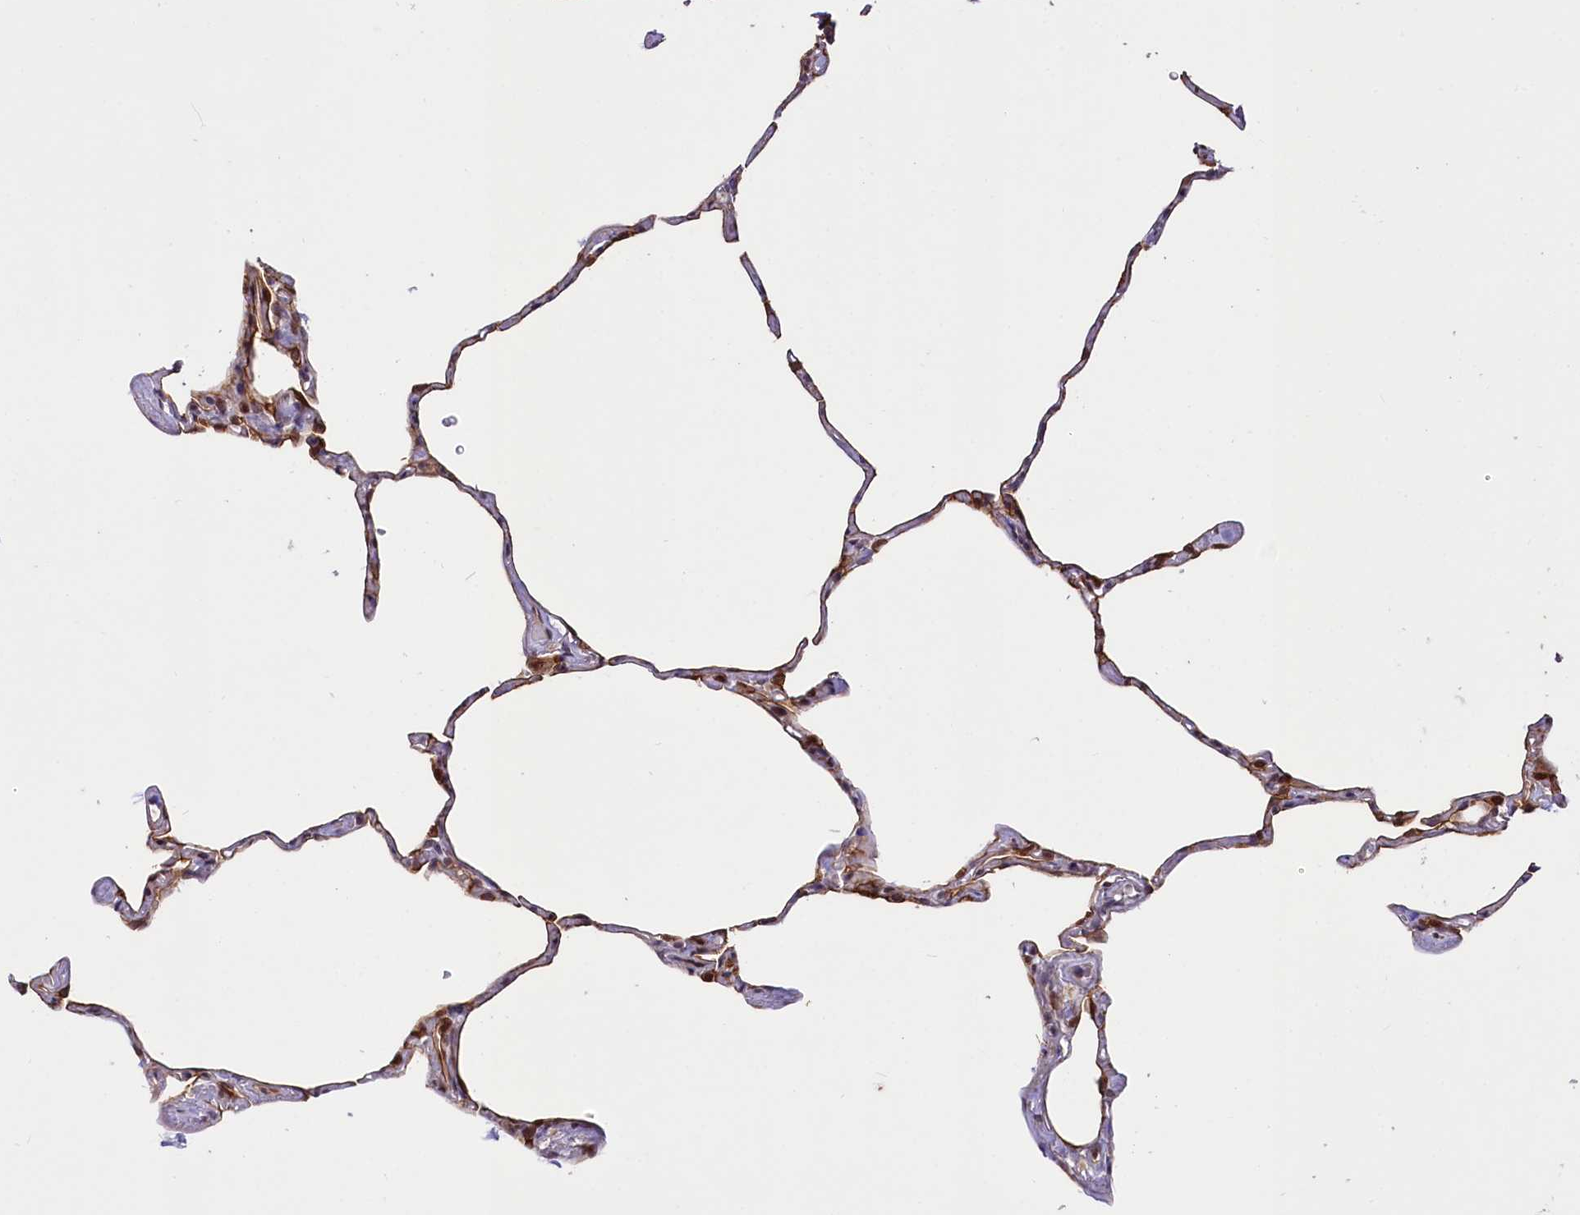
{"staining": {"intensity": "moderate", "quantity": "25%-75%", "location": "cytoplasmic/membranous"}, "tissue": "lung", "cell_type": "Alveolar cells", "image_type": "normal", "snomed": [{"axis": "morphology", "description": "Normal tissue, NOS"}, {"axis": "topography", "description": "Lung"}], "caption": "Protein staining by immunohistochemistry (IHC) demonstrates moderate cytoplasmic/membranous positivity in about 25%-75% of alveolar cells in normal lung.", "gene": "N4BP2L1", "patient": {"sex": "male", "age": 65}}